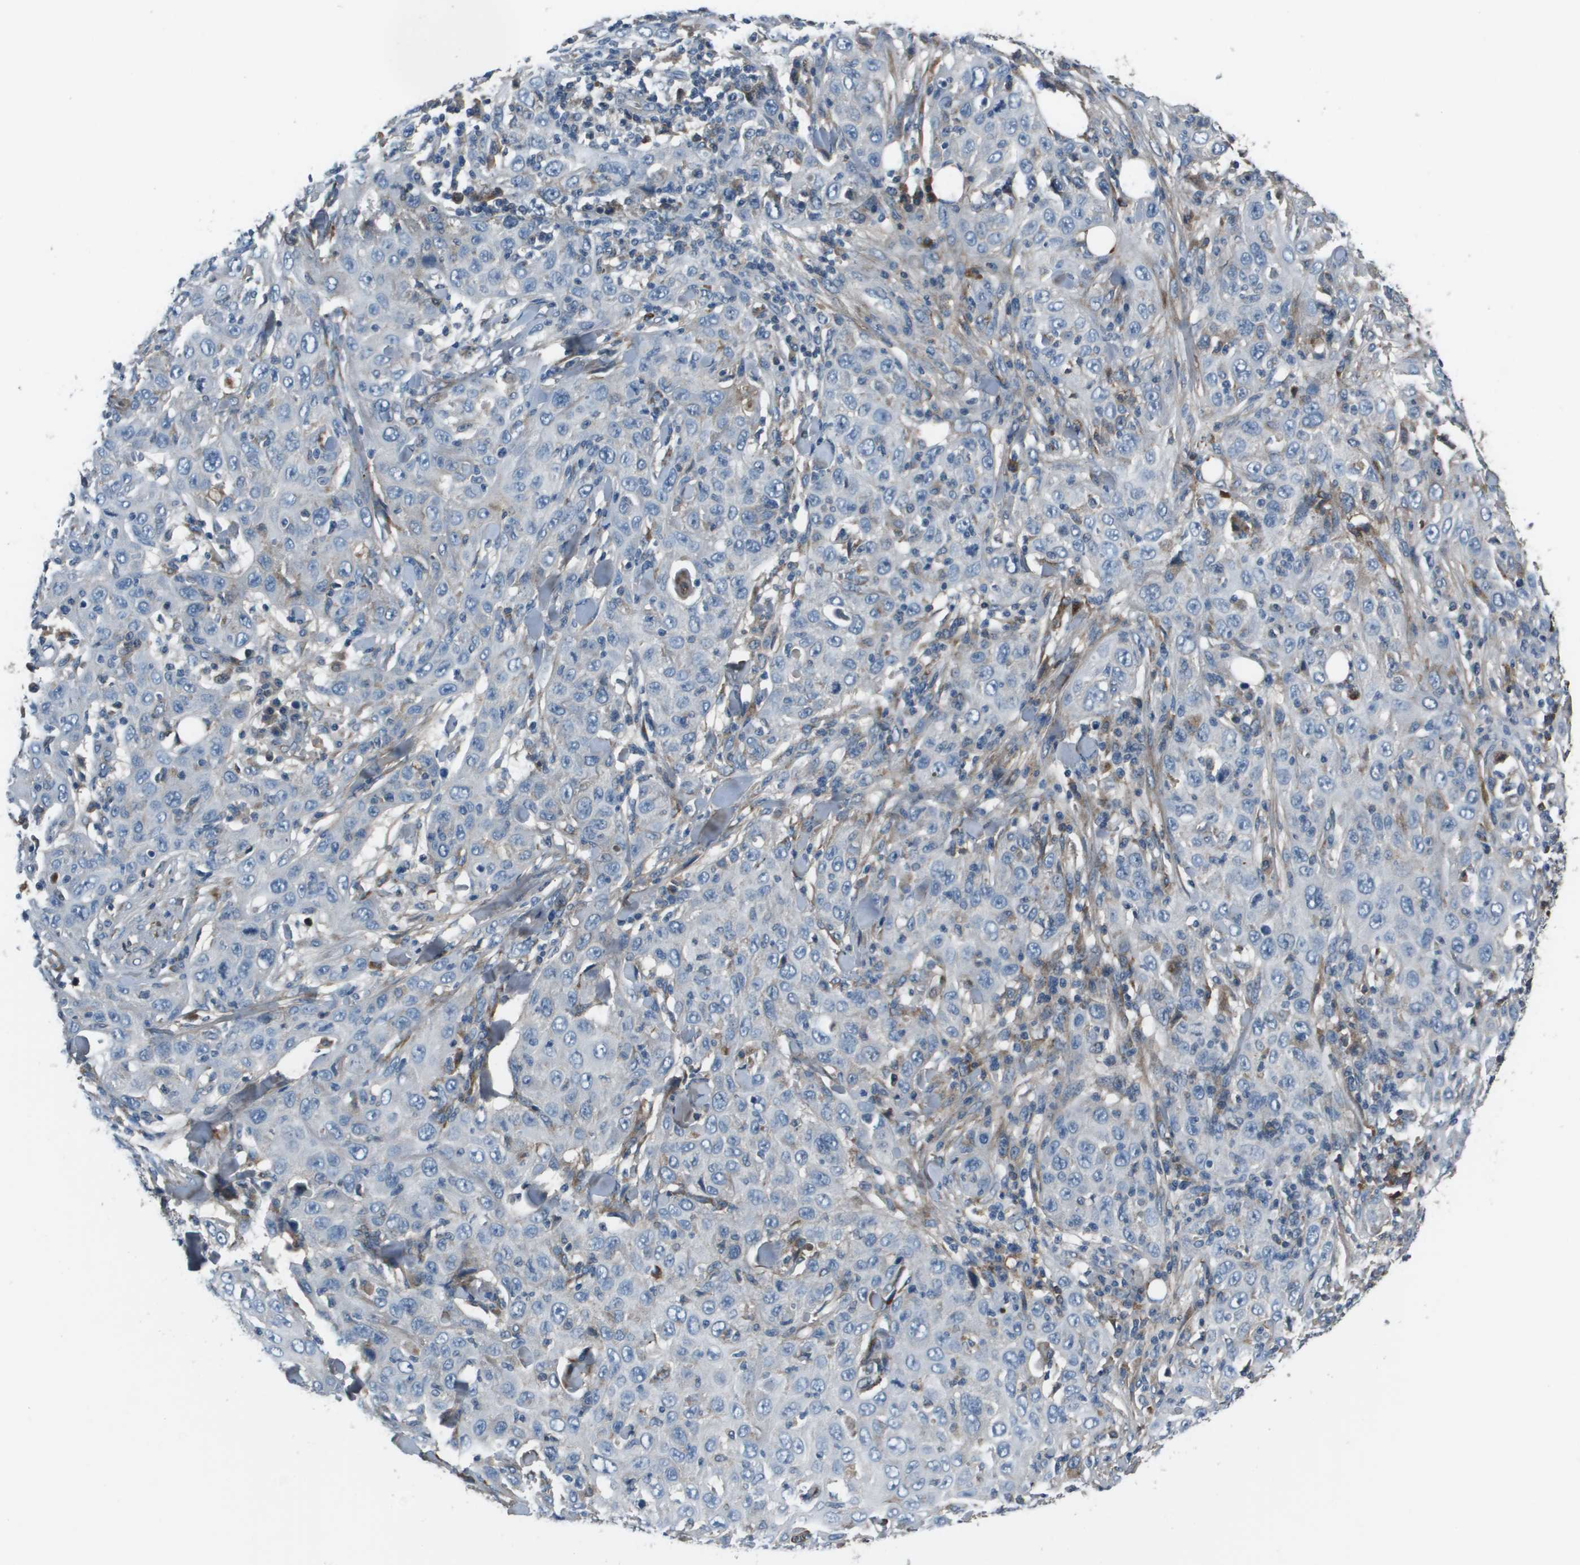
{"staining": {"intensity": "weak", "quantity": "<25%", "location": "cytoplasmic/membranous"}, "tissue": "skin cancer", "cell_type": "Tumor cells", "image_type": "cancer", "snomed": [{"axis": "morphology", "description": "Squamous cell carcinoma, NOS"}, {"axis": "topography", "description": "Skin"}], "caption": "The IHC micrograph has no significant positivity in tumor cells of skin cancer (squamous cell carcinoma) tissue.", "gene": "PCOLCE", "patient": {"sex": "female", "age": 88}}